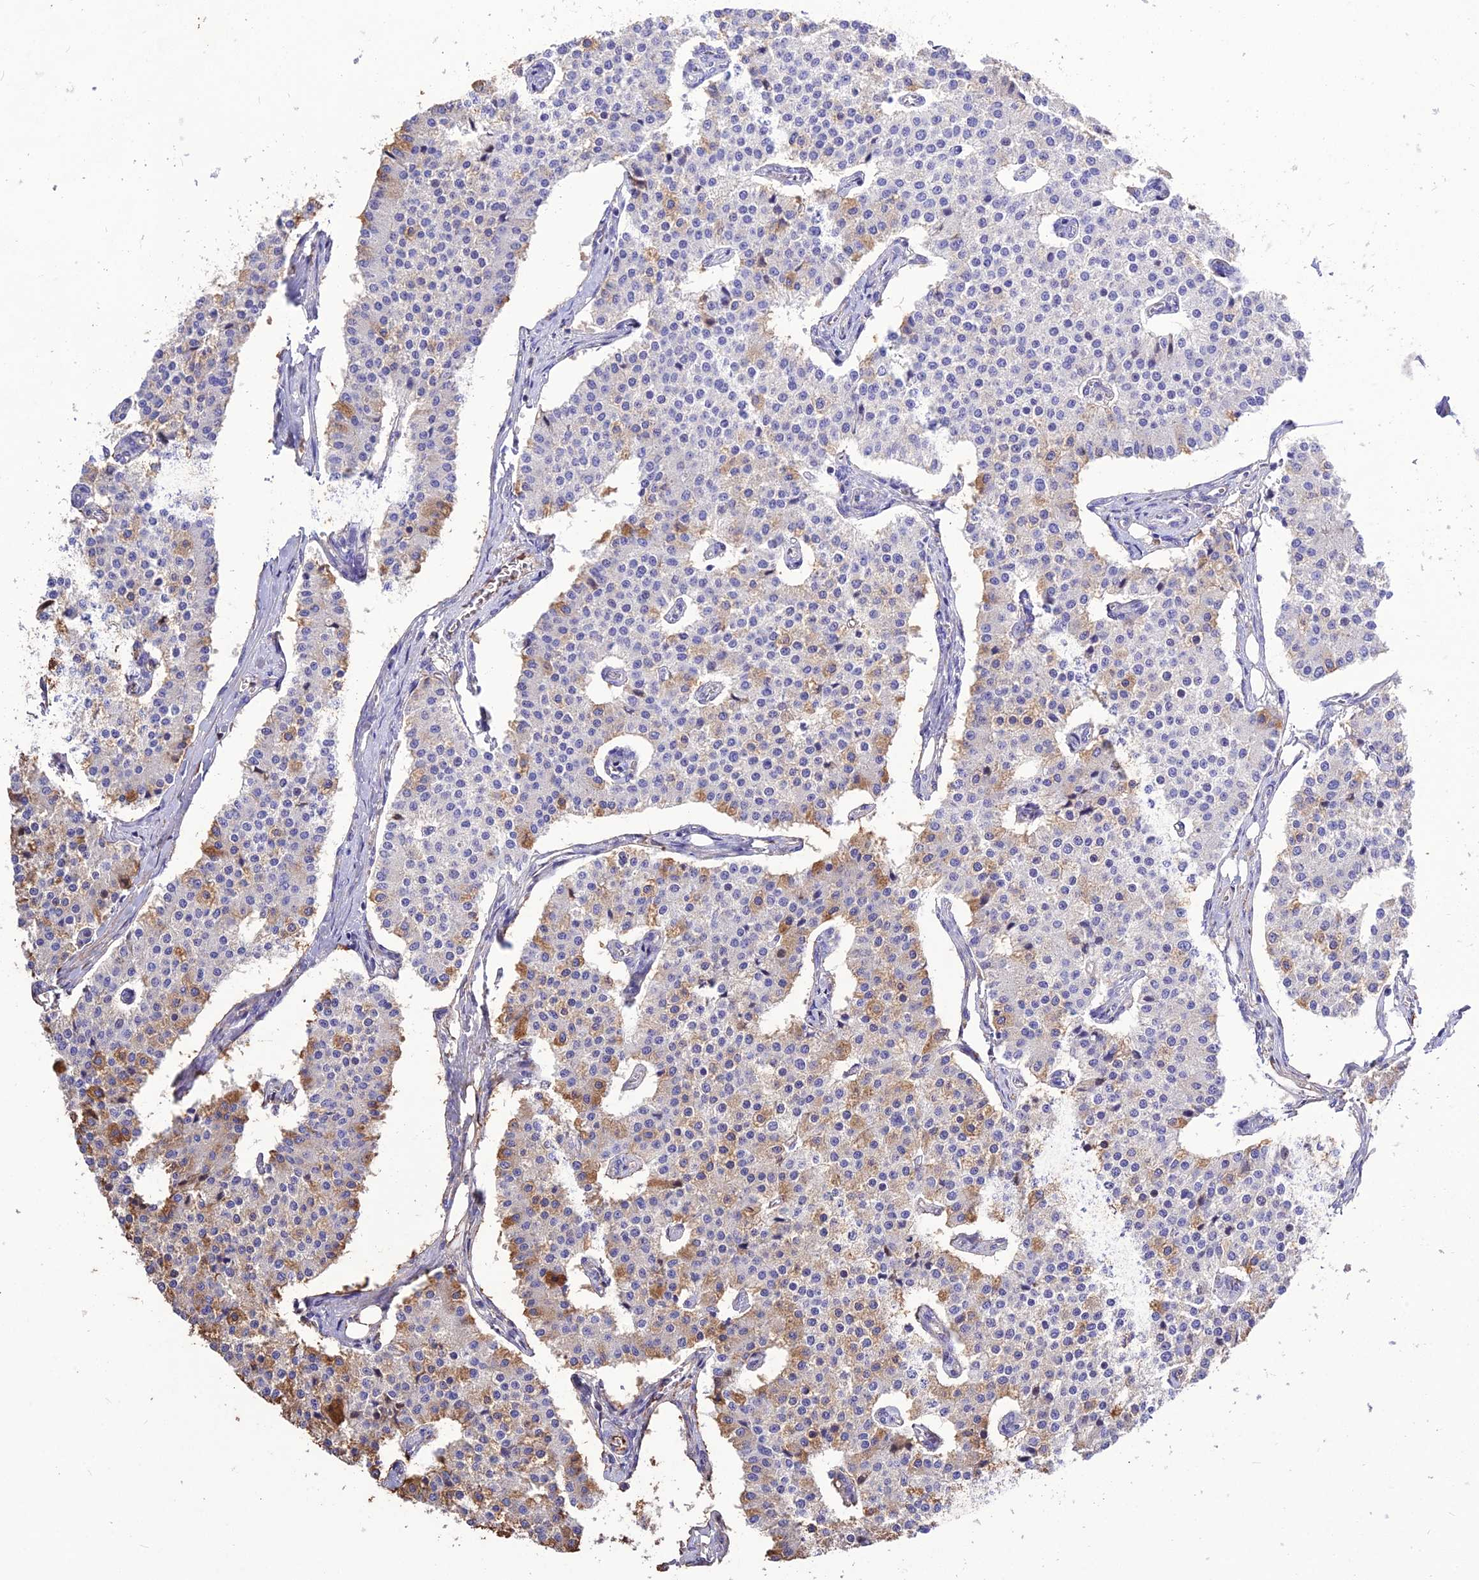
{"staining": {"intensity": "moderate", "quantity": "<25%", "location": "cytoplasmic/membranous"}, "tissue": "carcinoid", "cell_type": "Tumor cells", "image_type": "cancer", "snomed": [{"axis": "morphology", "description": "Carcinoid, malignant, NOS"}, {"axis": "topography", "description": "Colon"}], "caption": "A micrograph of malignant carcinoid stained for a protein exhibits moderate cytoplasmic/membranous brown staining in tumor cells.", "gene": "DEFB107A", "patient": {"sex": "female", "age": 52}}